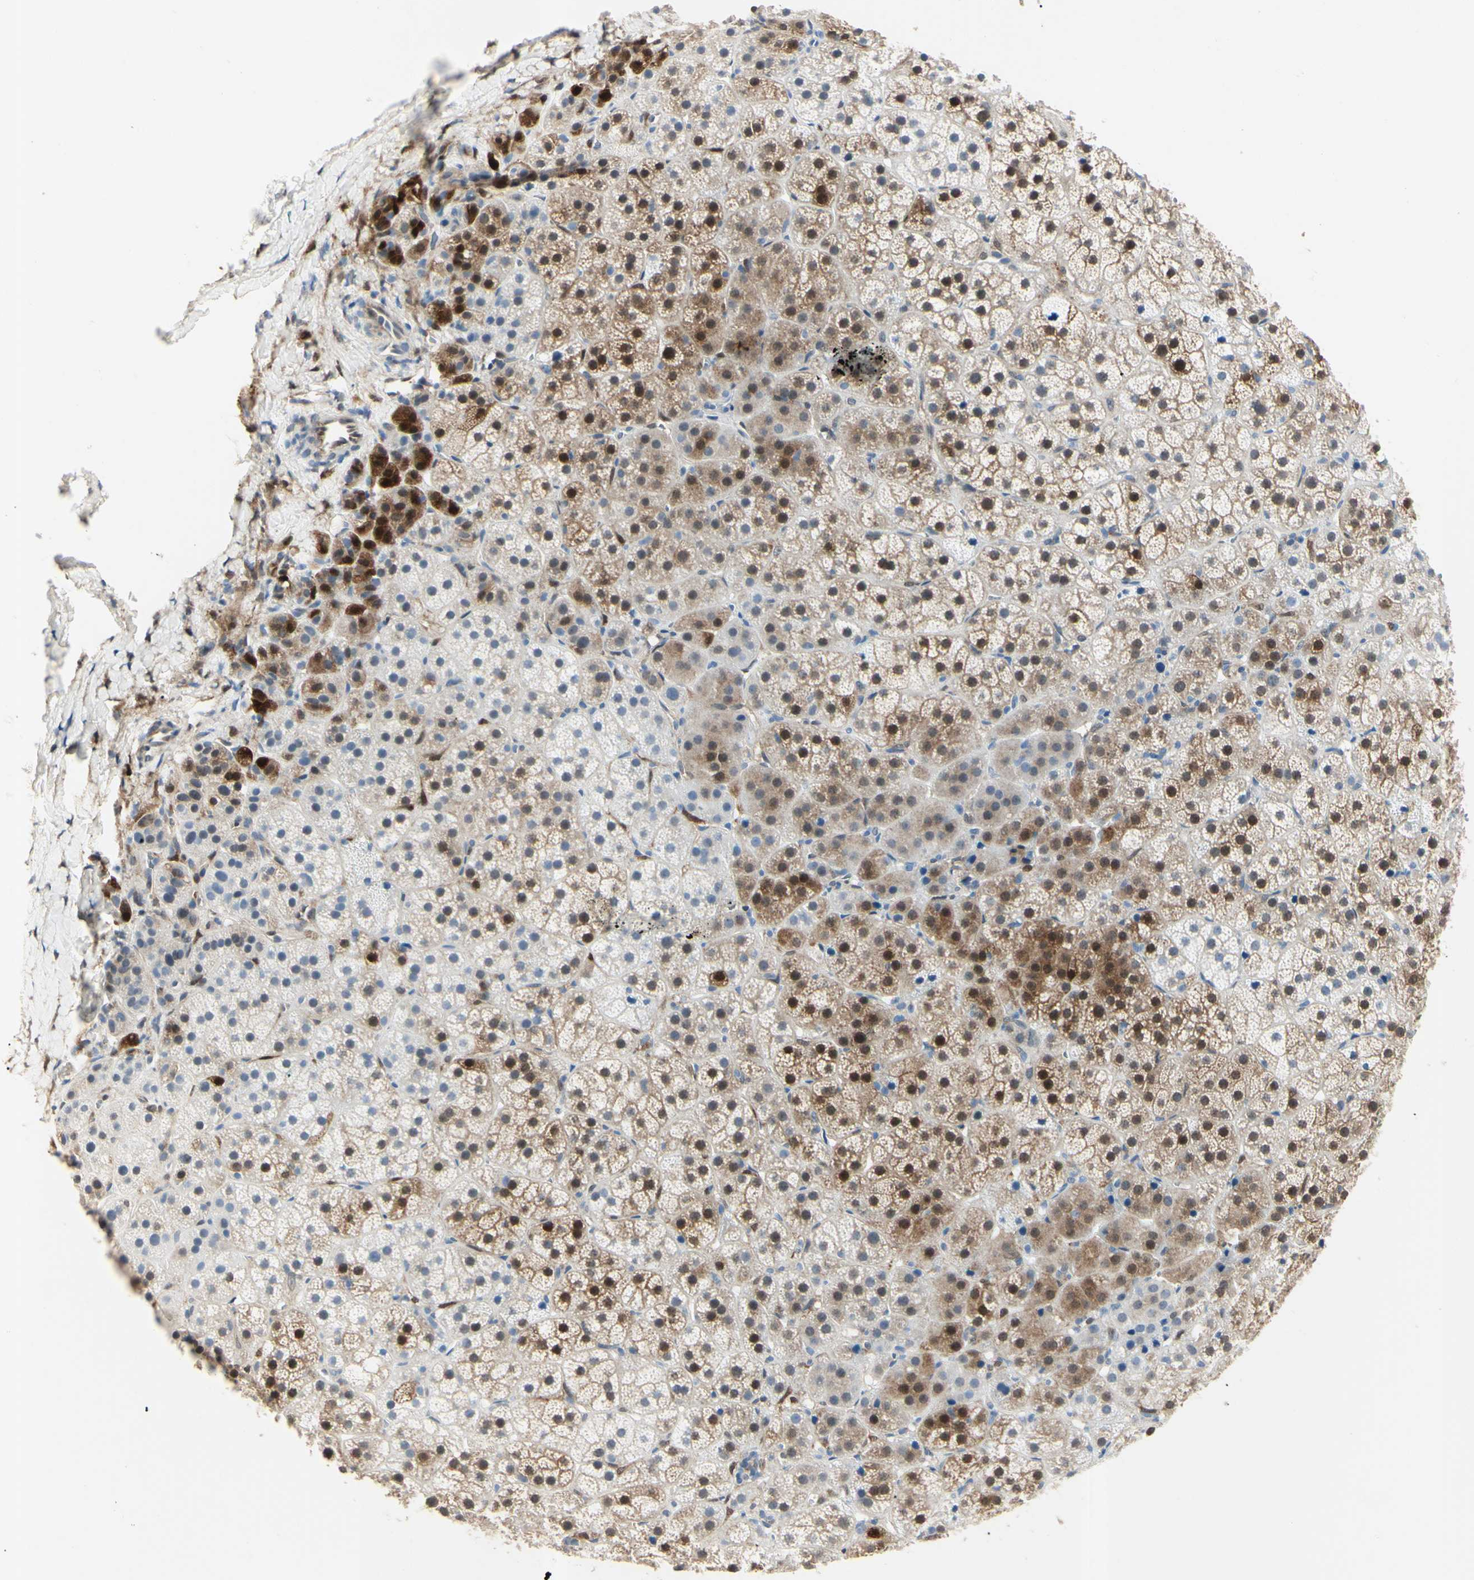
{"staining": {"intensity": "strong", "quantity": "25%-75%", "location": "cytoplasmic/membranous,nuclear"}, "tissue": "adrenal gland", "cell_type": "Glandular cells", "image_type": "normal", "snomed": [{"axis": "morphology", "description": "Normal tissue, NOS"}, {"axis": "topography", "description": "Adrenal gland"}], "caption": "Protein staining demonstrates strong cytoplasmic/membranous,nuclear expression in approximately 25%-75% of glandular cells in normal adrenal gland. The protein is stained brown, and the nuclei are stained in blue (DAB IHC with brightfield microscopy, high magnification).", "gene": "AKR1C3", "patient": {"sex": "female", "age": 57}}